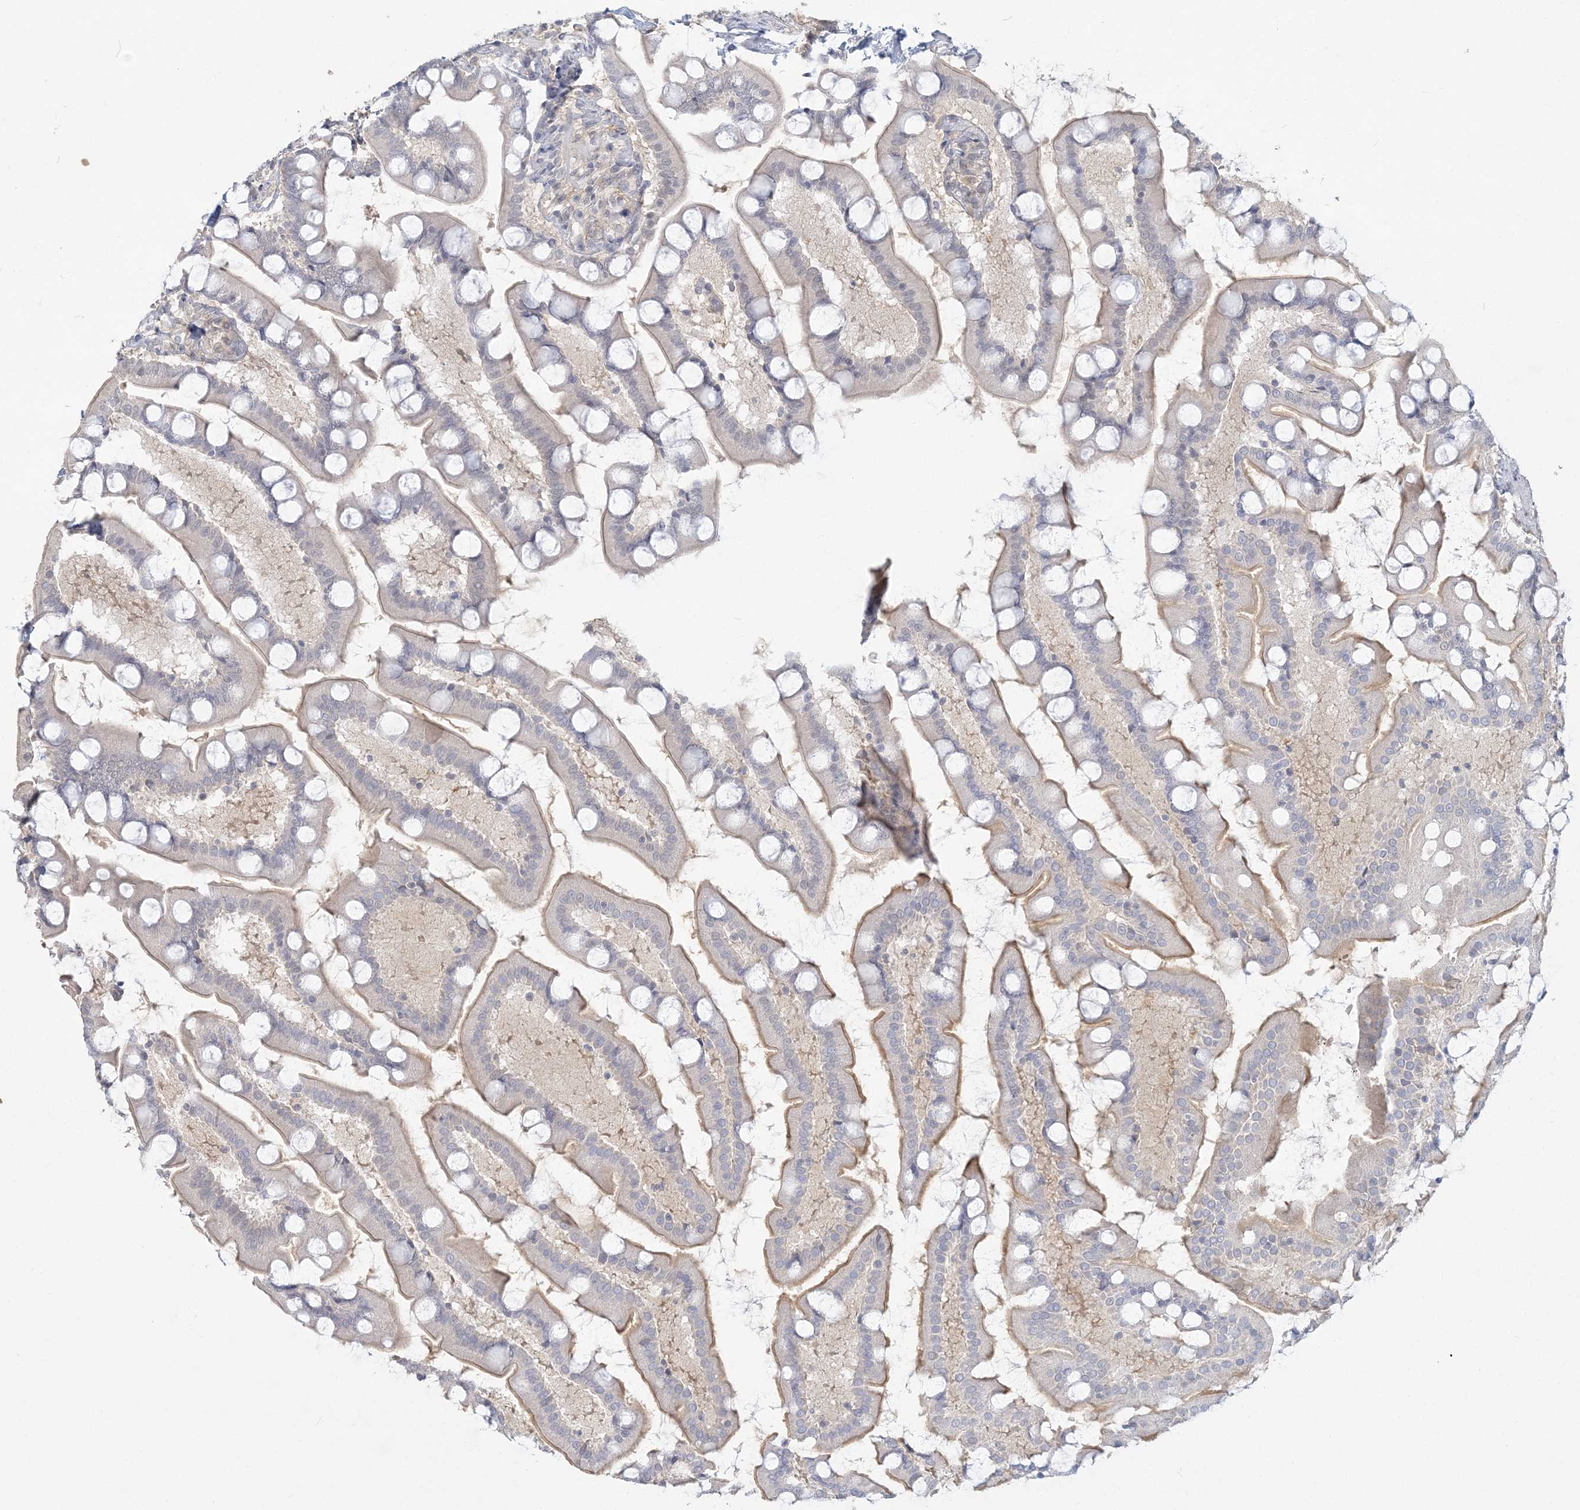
{"staining": {"intensity": "weak", "quantity": "25%-75%", "location": "cytoplasmic/membranous"}, "tissue": "small intestine", "cell_type": "Glandular cells", "image_type": "normal", "snomed": [{"axis": "morphology", "description": "Normal tissue, NOS"}, {"axis": "topography", "description": "Small intestine"}], "caption": "Immunohistochemistry image of normal small intestine: small intestine stained using immunohistochemistry shows low levels of weak protein expression localized specifically in the cytoplasmic/membranous of glandular cells, appearing as a cytoplasmic/membranous brown color.", "gene": "ANKS1A", "patient": {"sex": "male", "age": 41}}